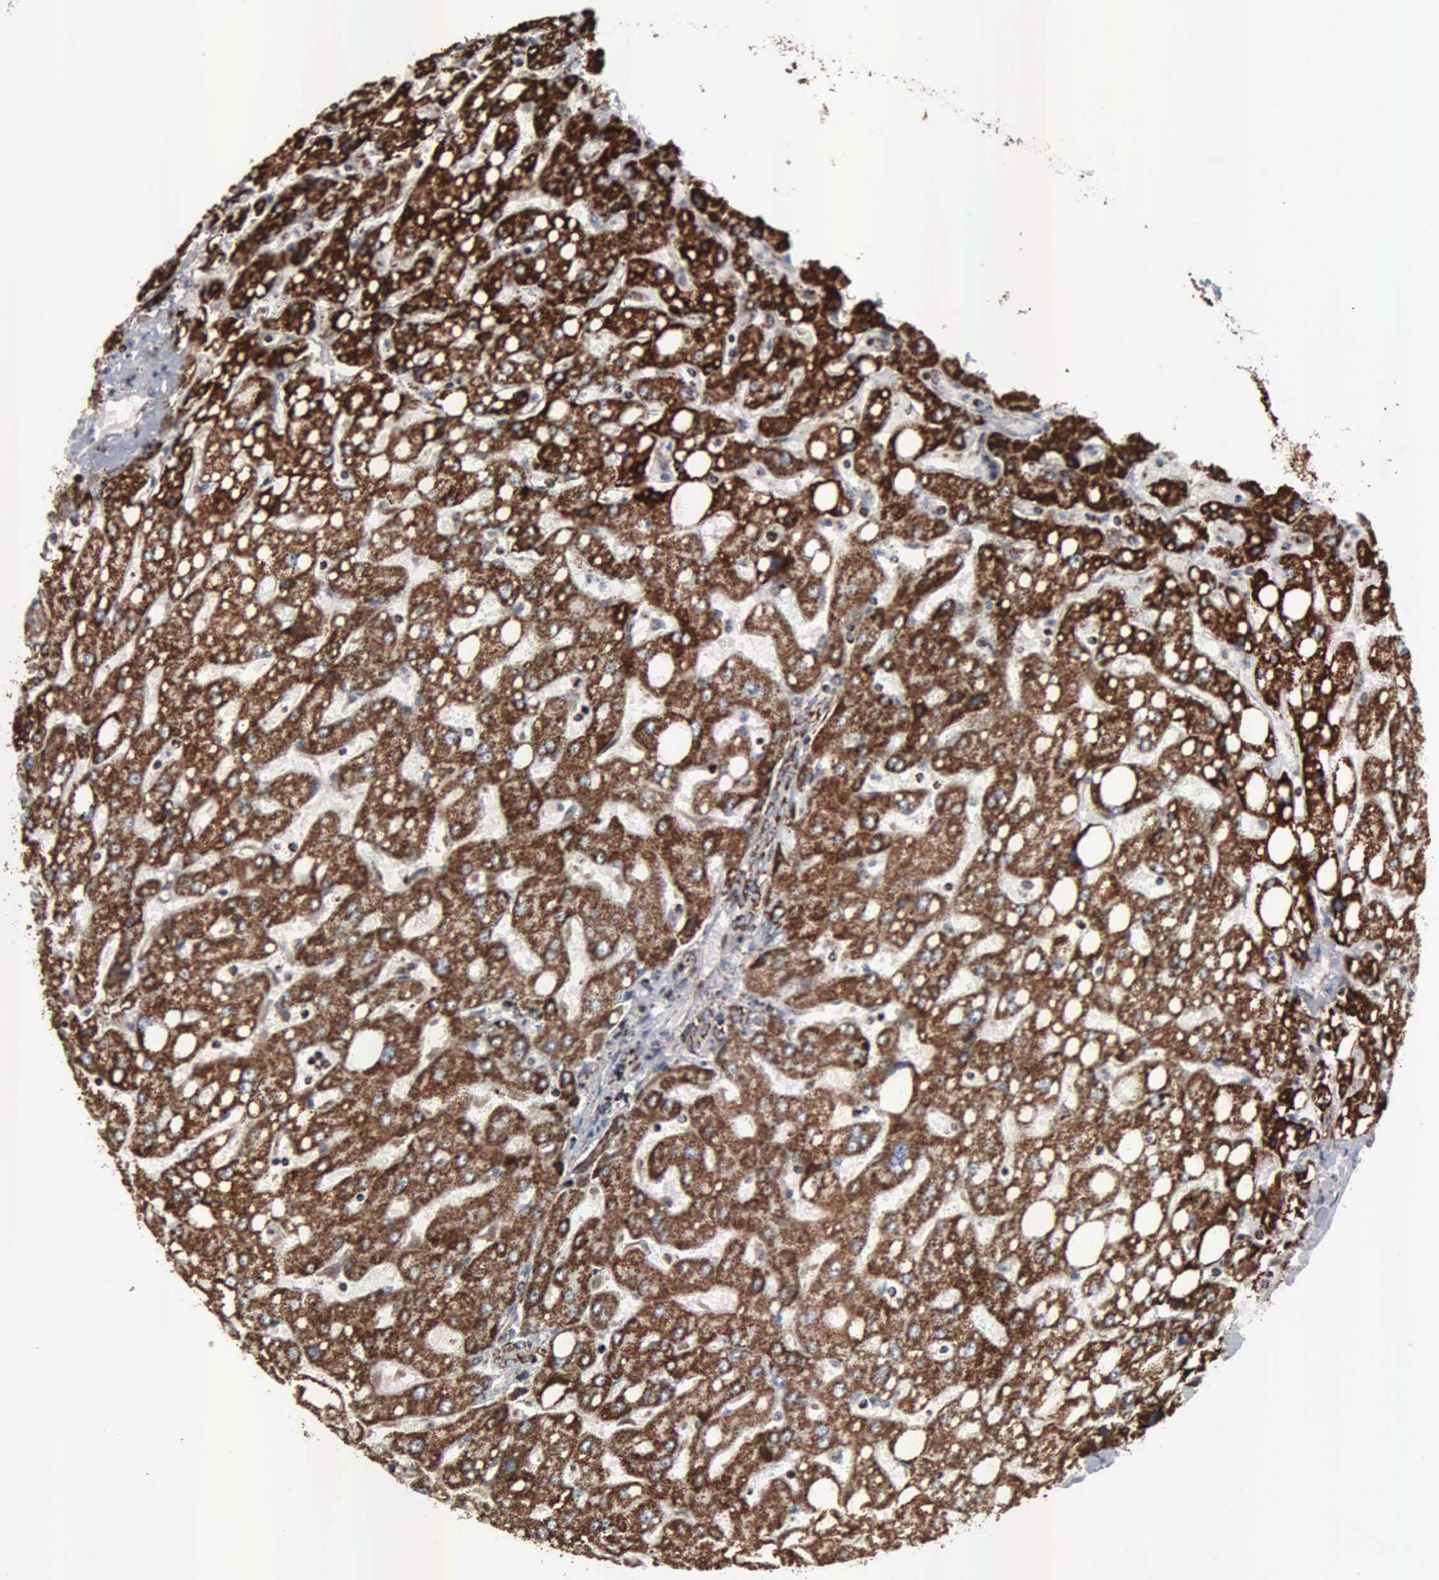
{"staining": {"intensity": "strong", "quantity": "25%-75%", "location": "cytoplasmic/membranous"}, "tissue": "liver", "cell_type": "Cholangiocytes", "image_type": "normal", "snomed": [{"axis": "morphology", "description": "Normal tissue, NOS"}, {"axis": "topography", "description": "Liver"}], "caption": "Immunohistochemistry (IHC) (DAB (3,3'-diaminobenzidine)) staining of unremarkable liver displays strong cytoplasmic/membranous protein positivity in approximately 25%-75% of cholangiocytes. The staining was performed using DAB (3,3'-diaminobenzidine) to visualize the protein expression in brown, while the nuclei were stained in blue with hematoxylin (Magnification: 20x).", "gene": "HSPA9", "patient": {"sex": "male", "age": 49}}